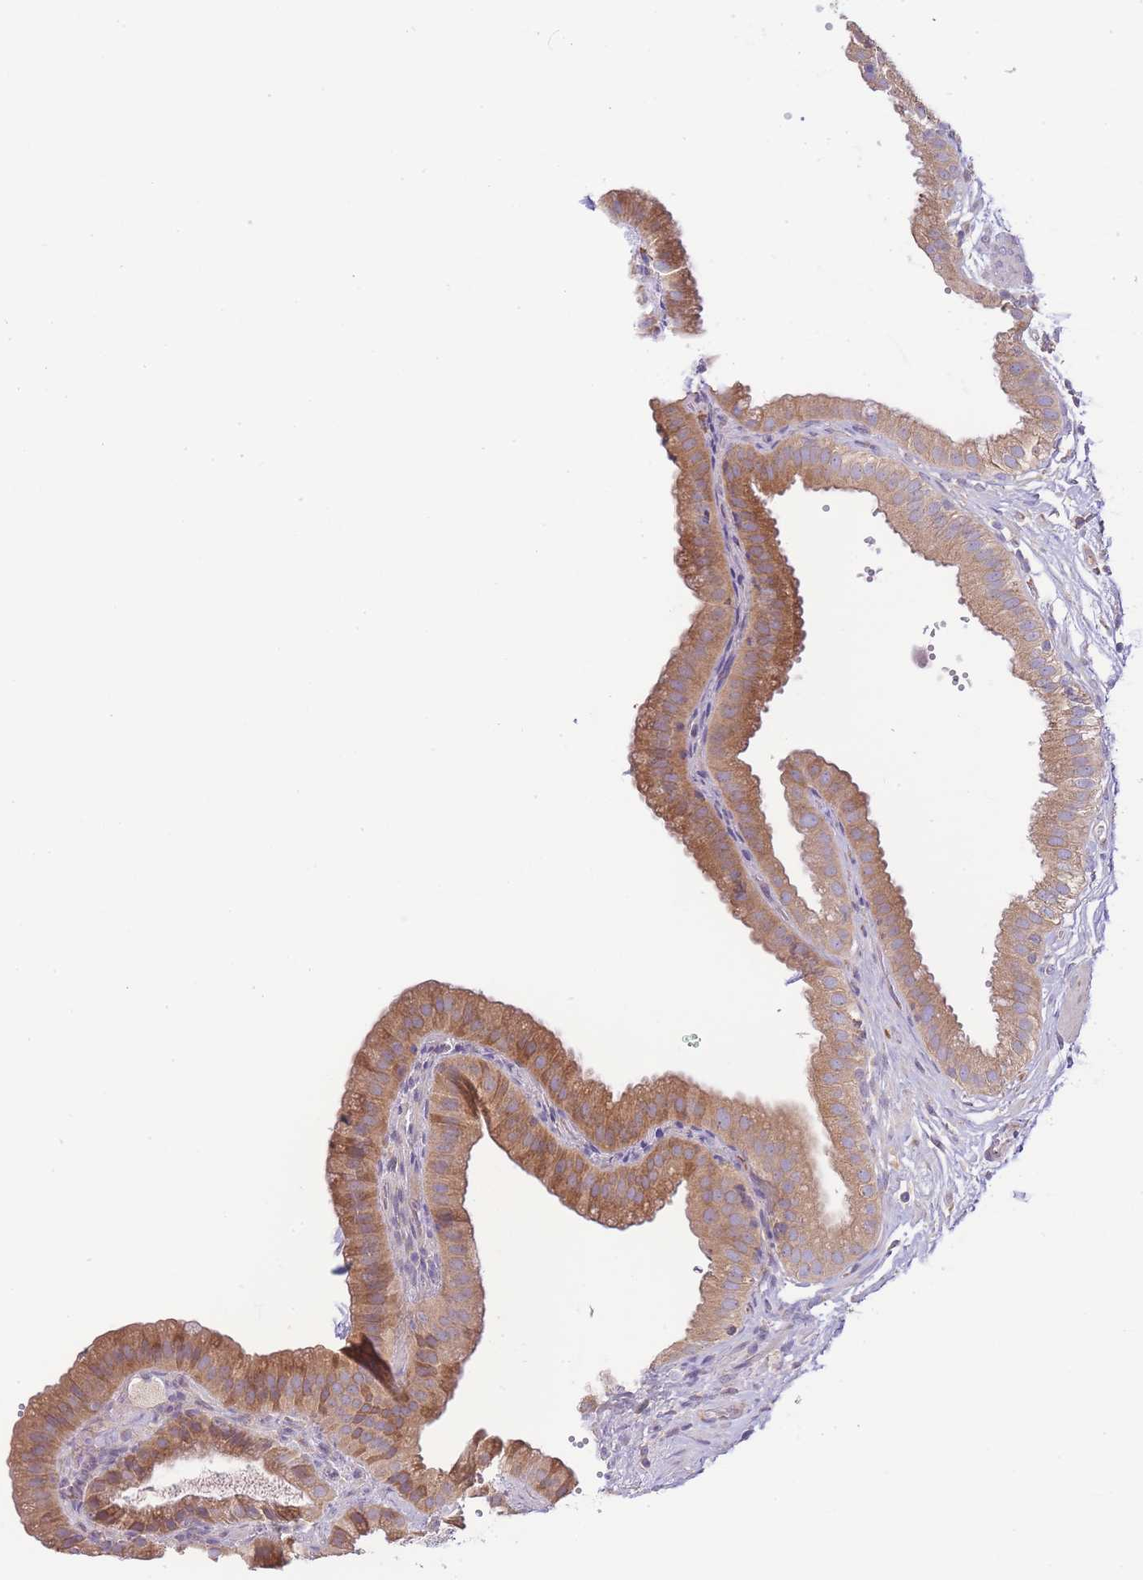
{"staining": {"intensity": "moderate", "quantity": ">75%", "location": "cytoplasmic/membranous"}, "tissue": "gallbladder", "cell_type": "Glandular cells", "image_type": "normal", "snomed": [{"axis": "morphology", "description": "Normal tissue, NOS"}, {"axis": "topography", "description": "Gallbladder"}], "caption": "A medium amount of moderate cytoplasmic/membranous expression is identified in approximately >75% of glandular cells in unremarkable gallbladder. (DAB (3,3'-diaminobenzidine) = brown stain, brightfield microscopy at high magnification).", "gene": "BEX1", "patient": {"sex": "female", "age": 61}}